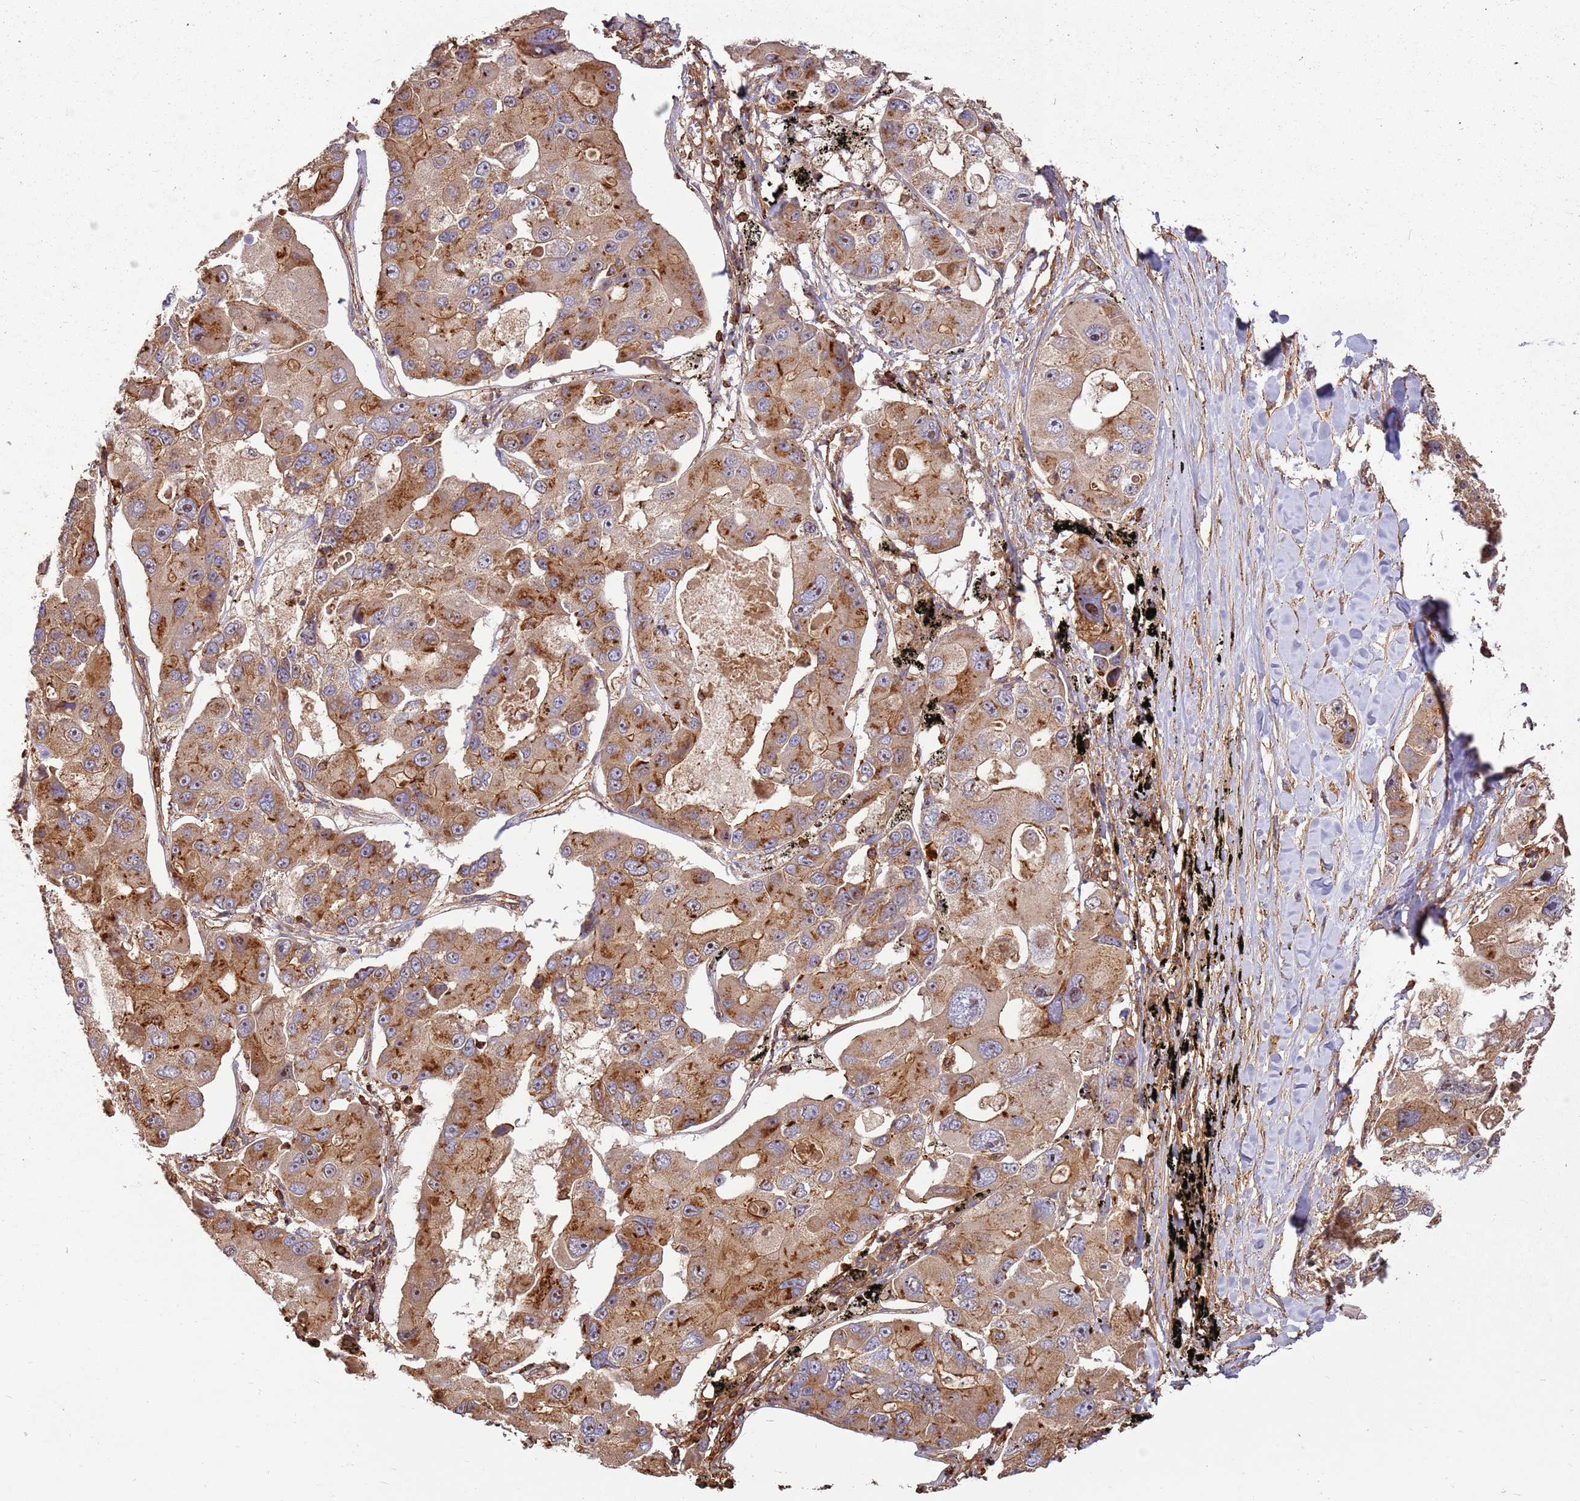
{"staining": {"intensity": "moderate", "quantity": ">75%", "location": "cytoplasmic/membranous,nuclear"}, "tissue": "lung cancer", "cell_type": "Tumor cells", "image_type": "cancer", "snomed": [{"axis": "morphology", "description": "Adenocarcinoma, NOS"}, {"axis": "topography", "description": "Lung"}], "caption": "Immunohistochemistry (IHC) staining of lung cancer (adenocarcinoma), which displays medium levels of moderate cytoplasmic/membranous and nuclear expression in about >75% of tumor cells indicating moderate cytoplasmic/membranous and nuclear protein expression. The staining was performed using DAB (3,3'-diaminobenzidine) (brown) for protein detection and nuclei were counterstained in hematoxylin (blue).", "gene": "ACVR2A", "patient": {"sex": "female", "age": 54}}